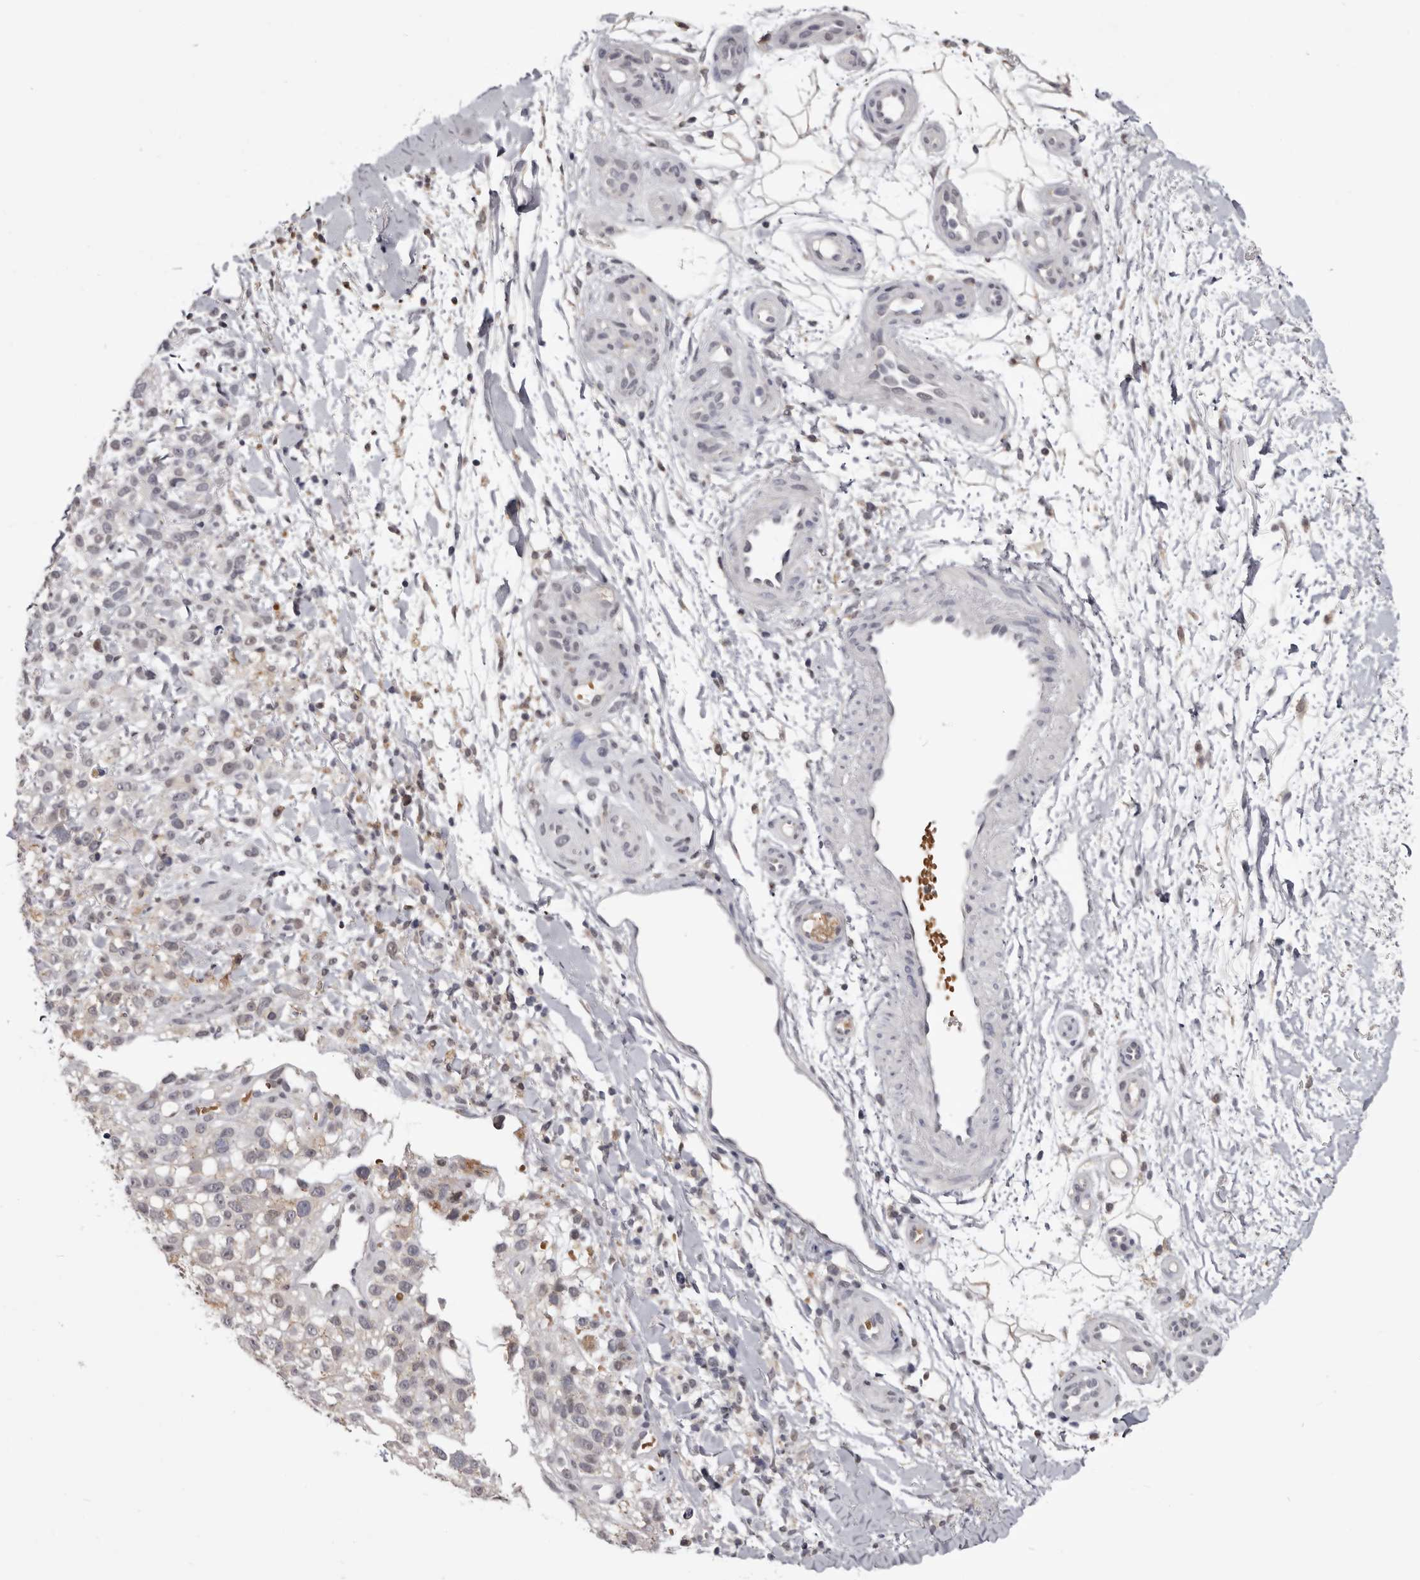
{"staining": {"intensity": "weak", "quantity": "<25%", "location": "cytoplasmic/membranous"}, "tissue": "melanoma", "cell_type": "Tumor cells", "image_type": "cancer", "snomed": [{"axis": "morphology", "description": "Malignant melanoma, Metastatic site"}, {"axis": "topography", "description": "Skin"}], "caption": "The photomicrograph demonstrates no staining of tumor cells in malignant melanoma (metastatic site).", "gene": "CGN", "patient": {"sex": "female", "age": 72}}